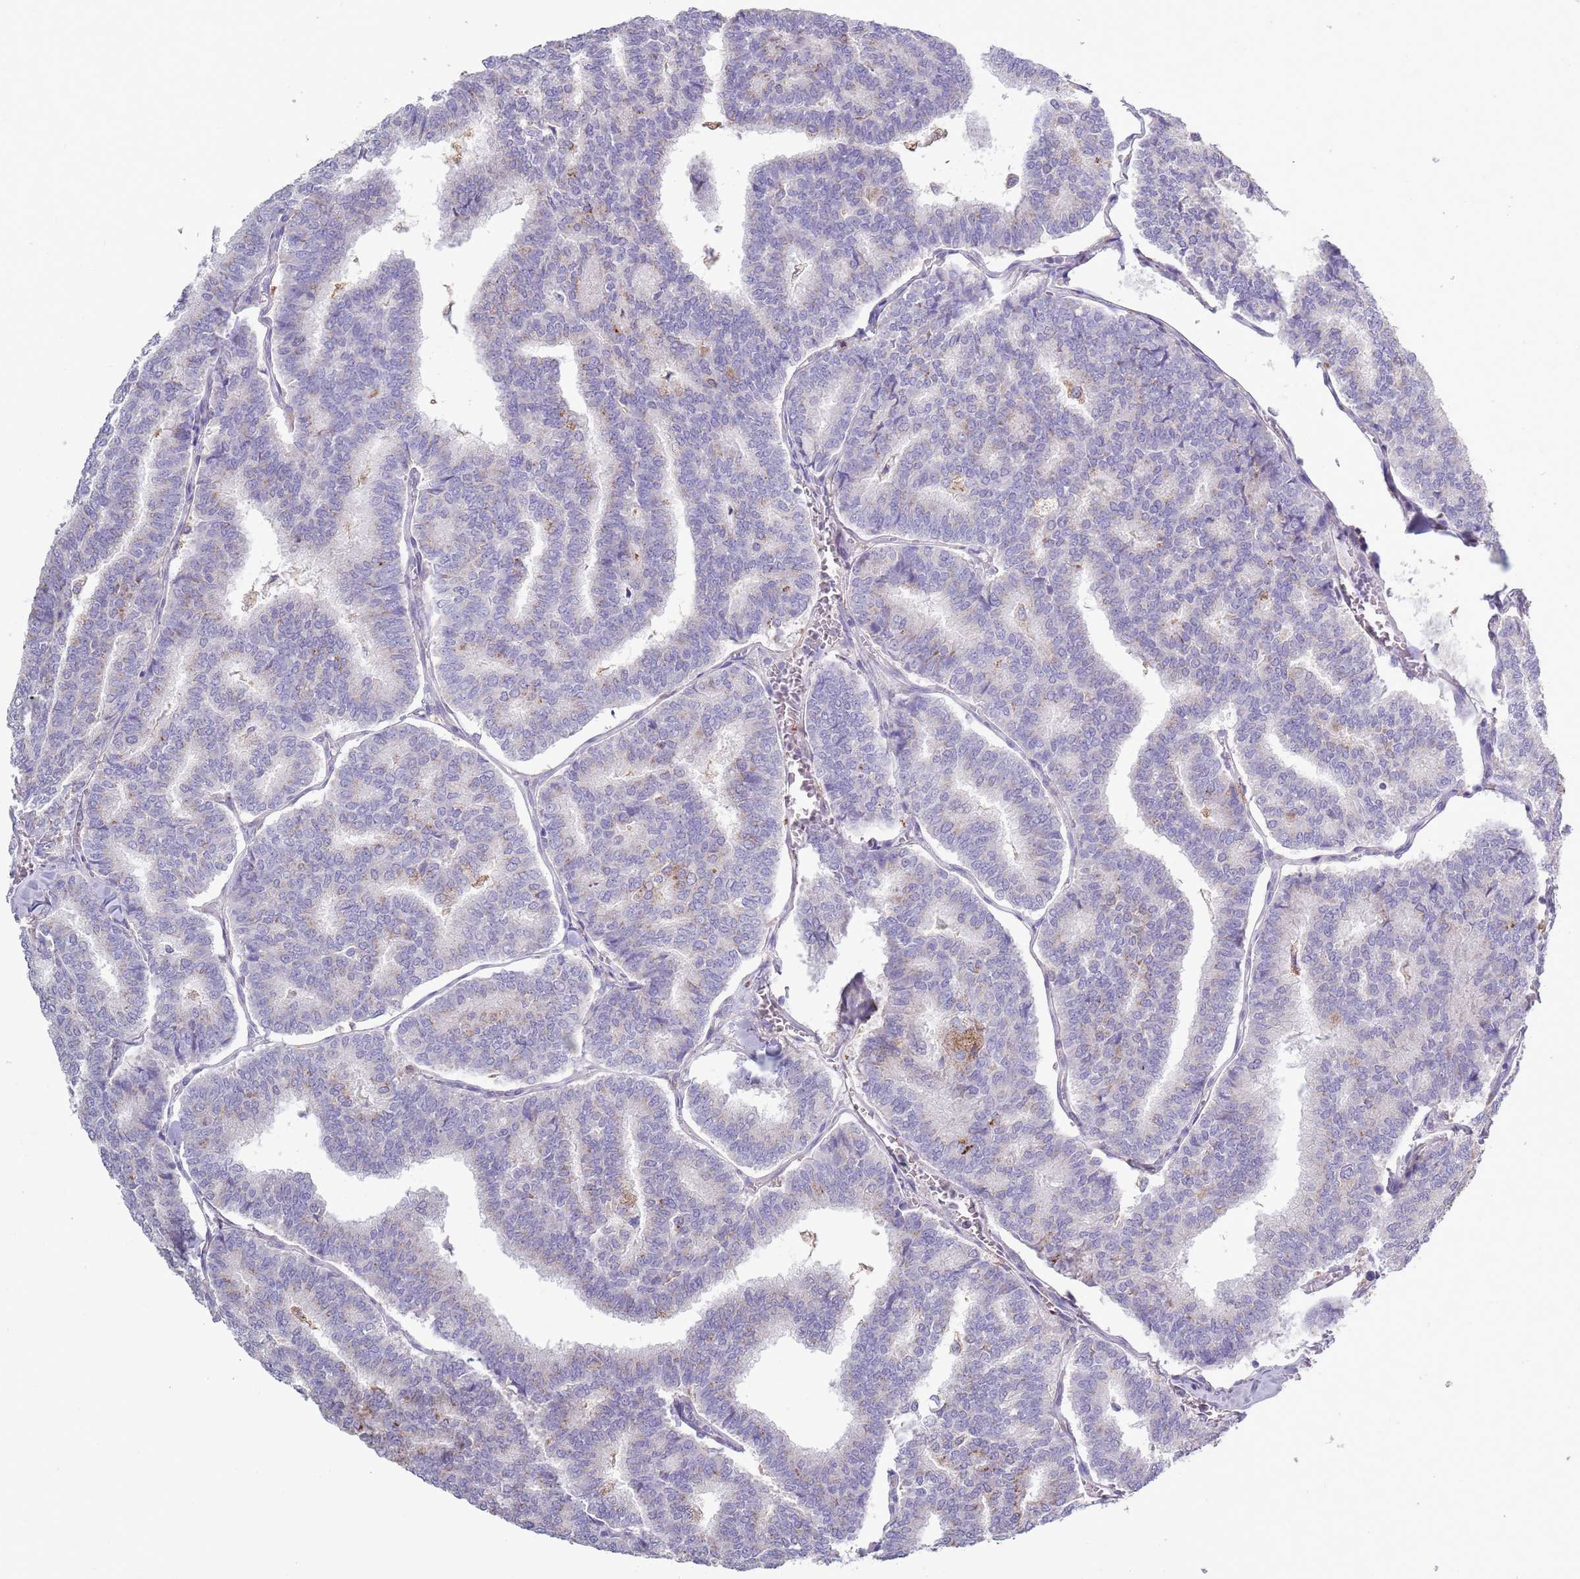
{"staining": {"intensity": "negative", "quantity": "none", "location": "none"}, "tissue": "thyroid cancer", "cell_type": "Tumor cells", "image_type": "cancer", "snomed": [{"axis": "morphology", "description": "Papillary adenocarcinoma, NOS"}, {"axis": "topography", "description": "Thyroid gland"}], "caption": "An image of human thyroid papillary adenocarcinoma is negative for staining in tumor cells.", "gene": "ACSBG1", "patient": {"sex": "female", "age": 35}}